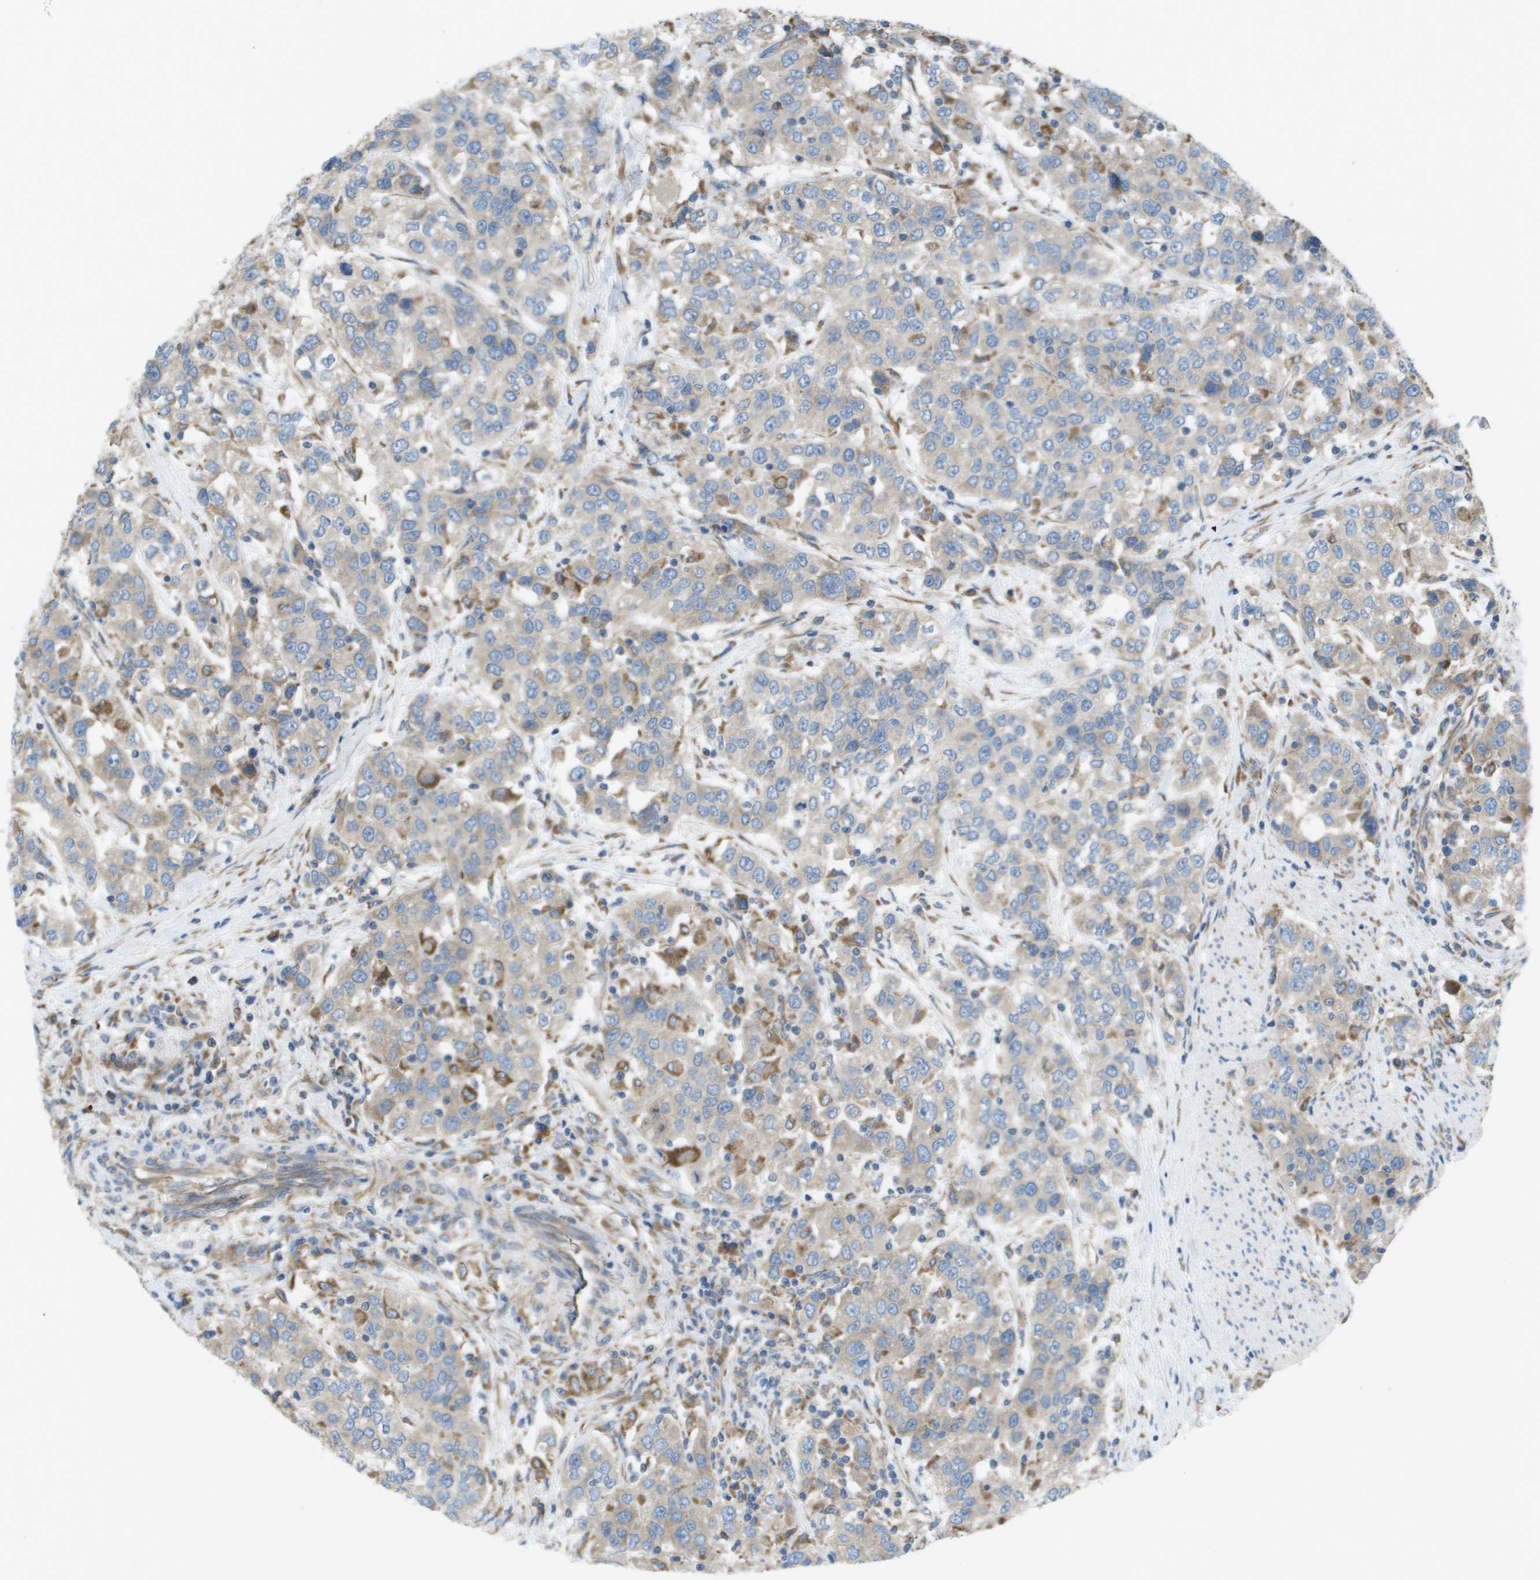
{"staining": {"intensity": "weak", "quantity": ">75%", "location": "cytoplasmic/membranous"}, "tissue": "urothelial cancer", "cell_type": "Tumor cells", "image_type": "cancer", "snomed": [{"axis": "morphology", "description": "Urothelial carcinoma, High grade"}, {"axis": "topography", "description": "Urinary bladder"}], "caption": "Tumor cells exhibit weak cytoplasmic/membranous expression in approximately >75% of cells in urothelial cancer.", "gene": "CLCN2", "patient": {"sex": "female", "age": 80}}